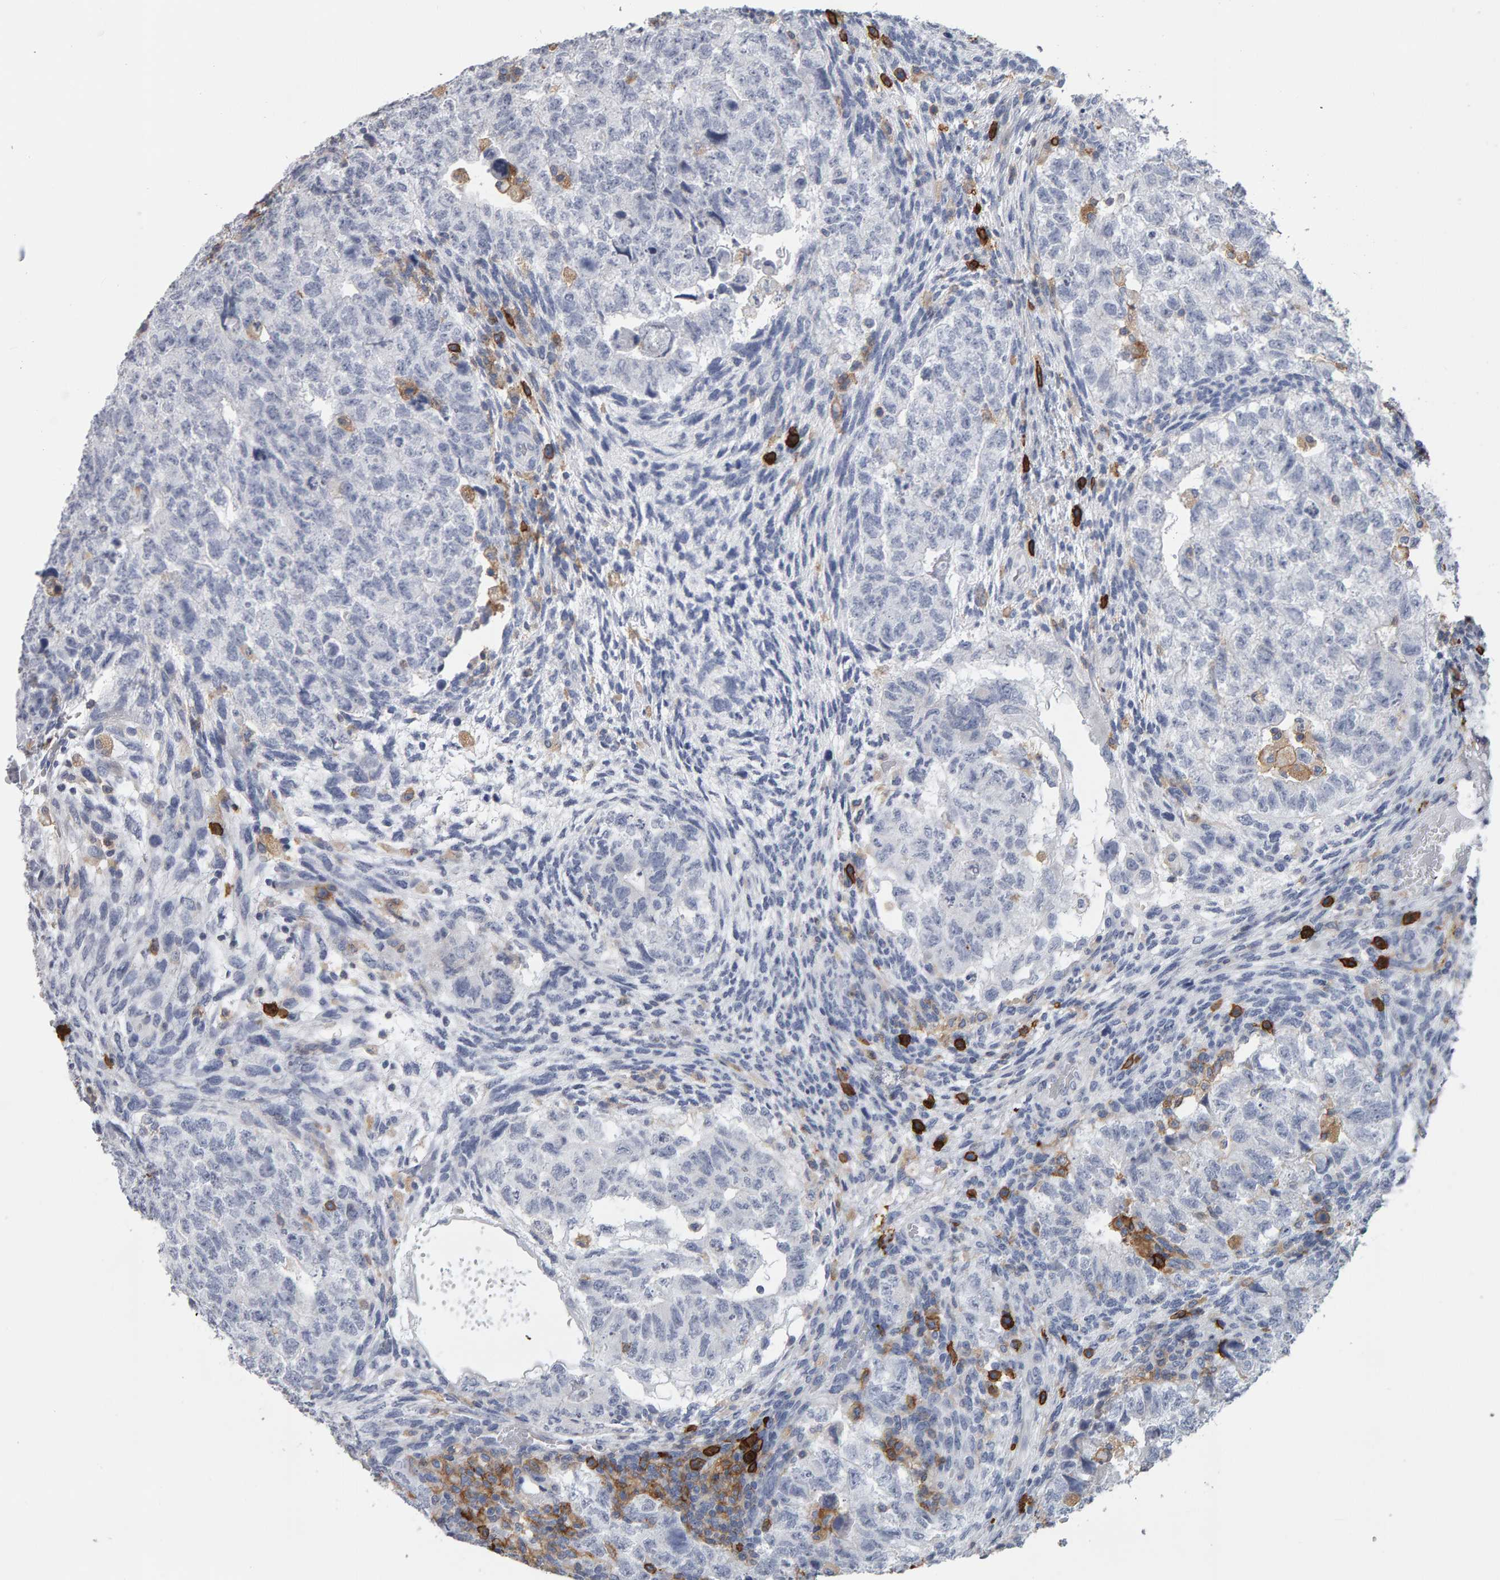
{"staining": {"intensity": "negative", "quantity": "none", "location": "none"}, "tissue": "testis cancer", "cell_type": "Tumor cells", "image_type": "cancer", "snomed": [{"axis": "morphology", "description": "Carcinoma, Embryonal, NOS"}, {"axis": "topography", "description": "Testis"}], "caption": "This is an IHC histopathology image of human testis cancer (embryonal carcinoma). There is no positivity in tumor cells.", "gene": "CD38", "patient": {"sex": "male", "age": 36}}